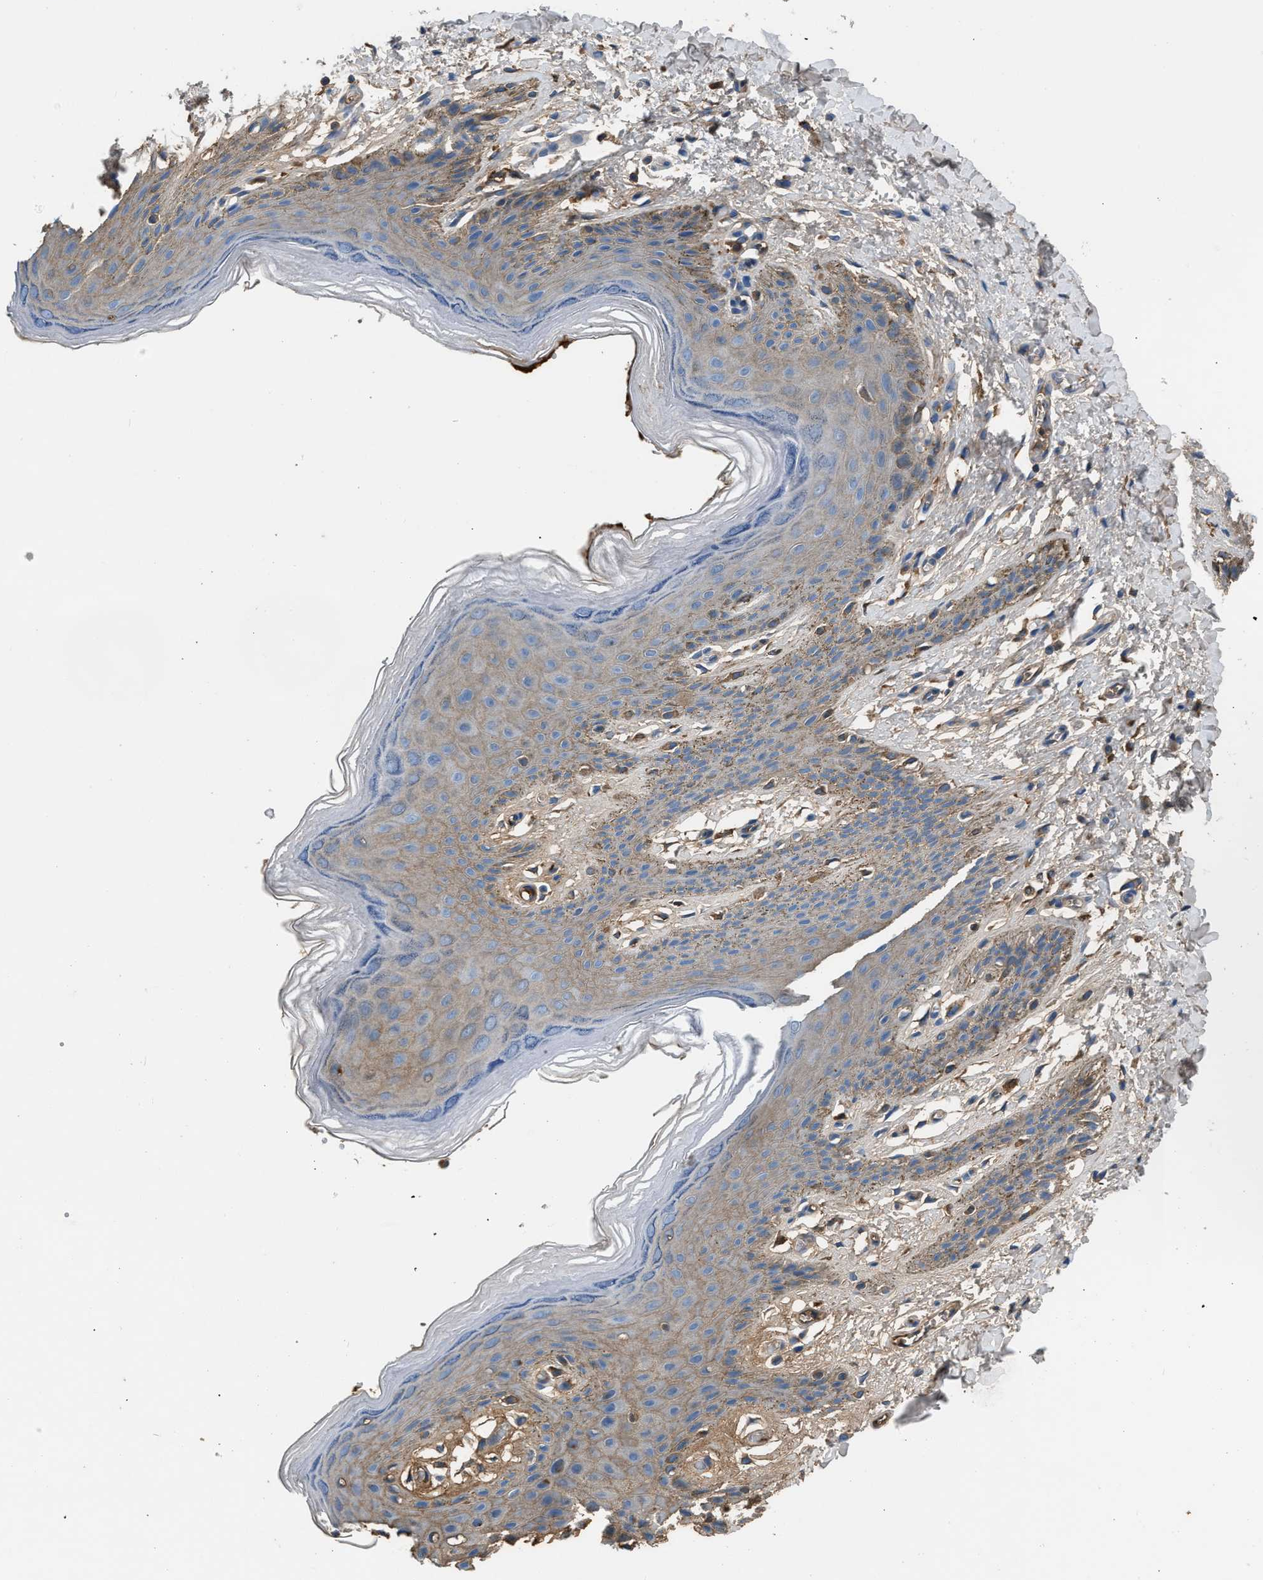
{"staining": {"intensity": "moderate", "quantity": "25%-75%", "location": "cytoplasmic/membranous"}, "tissue": "skin", "cell_type": "Epidermal cells", "image_type": "normal", "snomed": [{"axis": "morphology", "description": "Normal tissue, NOS"}, {"axis": "topography", "description": "Anal"}], "caption": "Immunohistochemical staining of unremarkable skin displays moderate cytoplasmic/membranous protein staining in about 25%-75% of epidermal cells. (DAB IHC with brightfield microscopy, high magnification).", "gene": "STC1", "patient": {"sex": "male", "age": 44}}